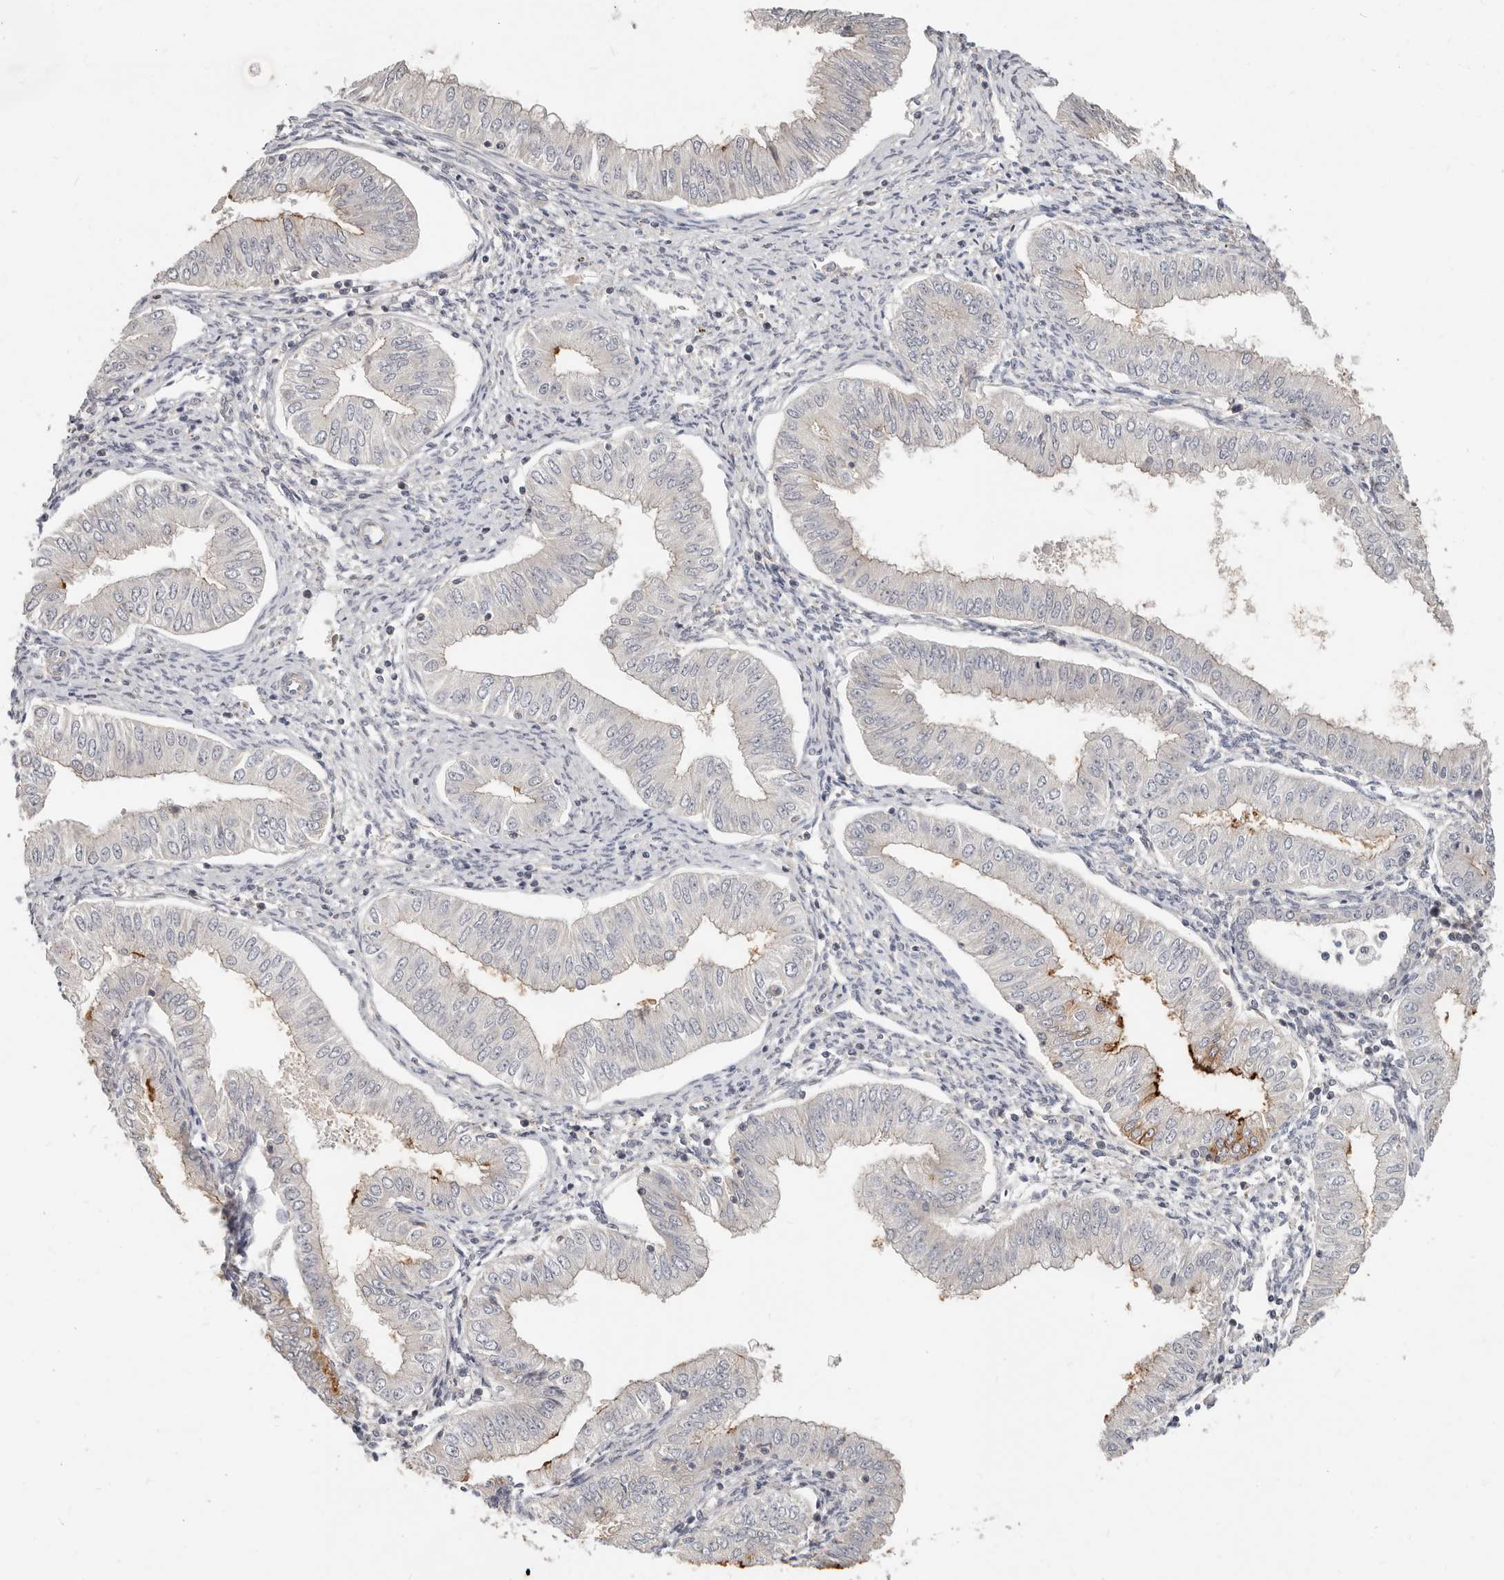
{"staining": {"intensity": "moderate", "quantity": "<25%", "location": "cytoplasmic/membranous"}, "tissue": "endometrial cancer", "cell_type": "Tumor cells", "image_type": "cancer", "snomed": [{"axis": "morphology", "description": "Normal tissue, NOS"}, {"axis": "morphology", "description": "Adenocarcinoma, NOS"}, {"axis": "topography", "description": "Endometrium"}], "caption": "A micrograph of human endometrial cancer stained for a protein displays moderate cytoplasmic/membranous brown staining in tumor cells.", "gene": "ZRANB1", "patient": {"sex": "female", "age": 53}}